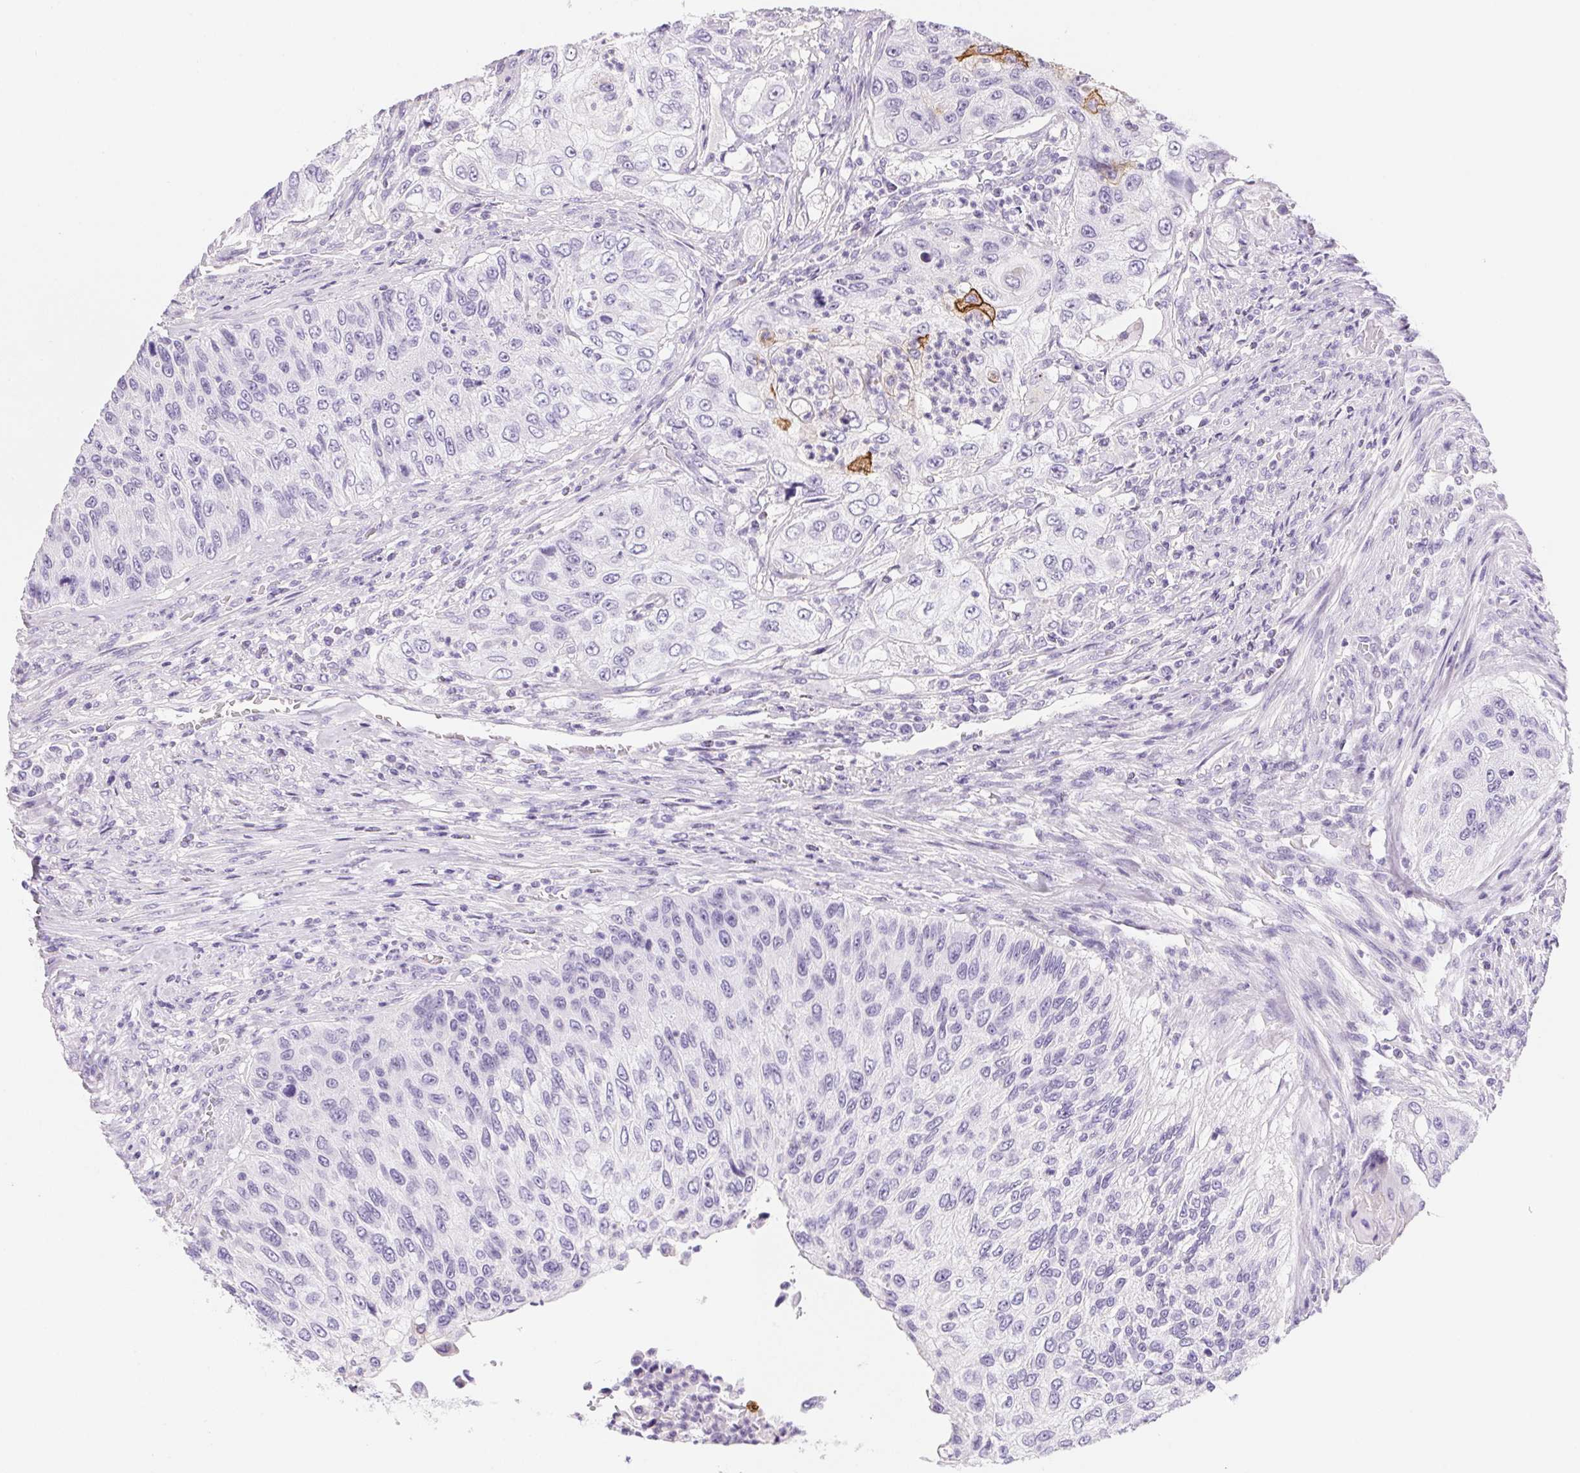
{"staining": {"intensity": "moderate", "quantity": "<25%", "location": "cytoplasmic/membranous"}, "tissue": "urothelial cancer", "cell_type": "Tumor cells", "image_type": "cancer", "snomed": [{"axis": "morphology", "description": "Urothelial carcinoma, High grade"}, {"axis": "topography", "description": "Urinary bladder"}], "caption": "Protein analysis of high-grade urothelial carcinoma tissue demonstrates moderate cytoplasmic/membranous staining in approximately <25% of tumor cells.", "gene": "AQP5", "patient": {"sex": "female", "age": 60}}